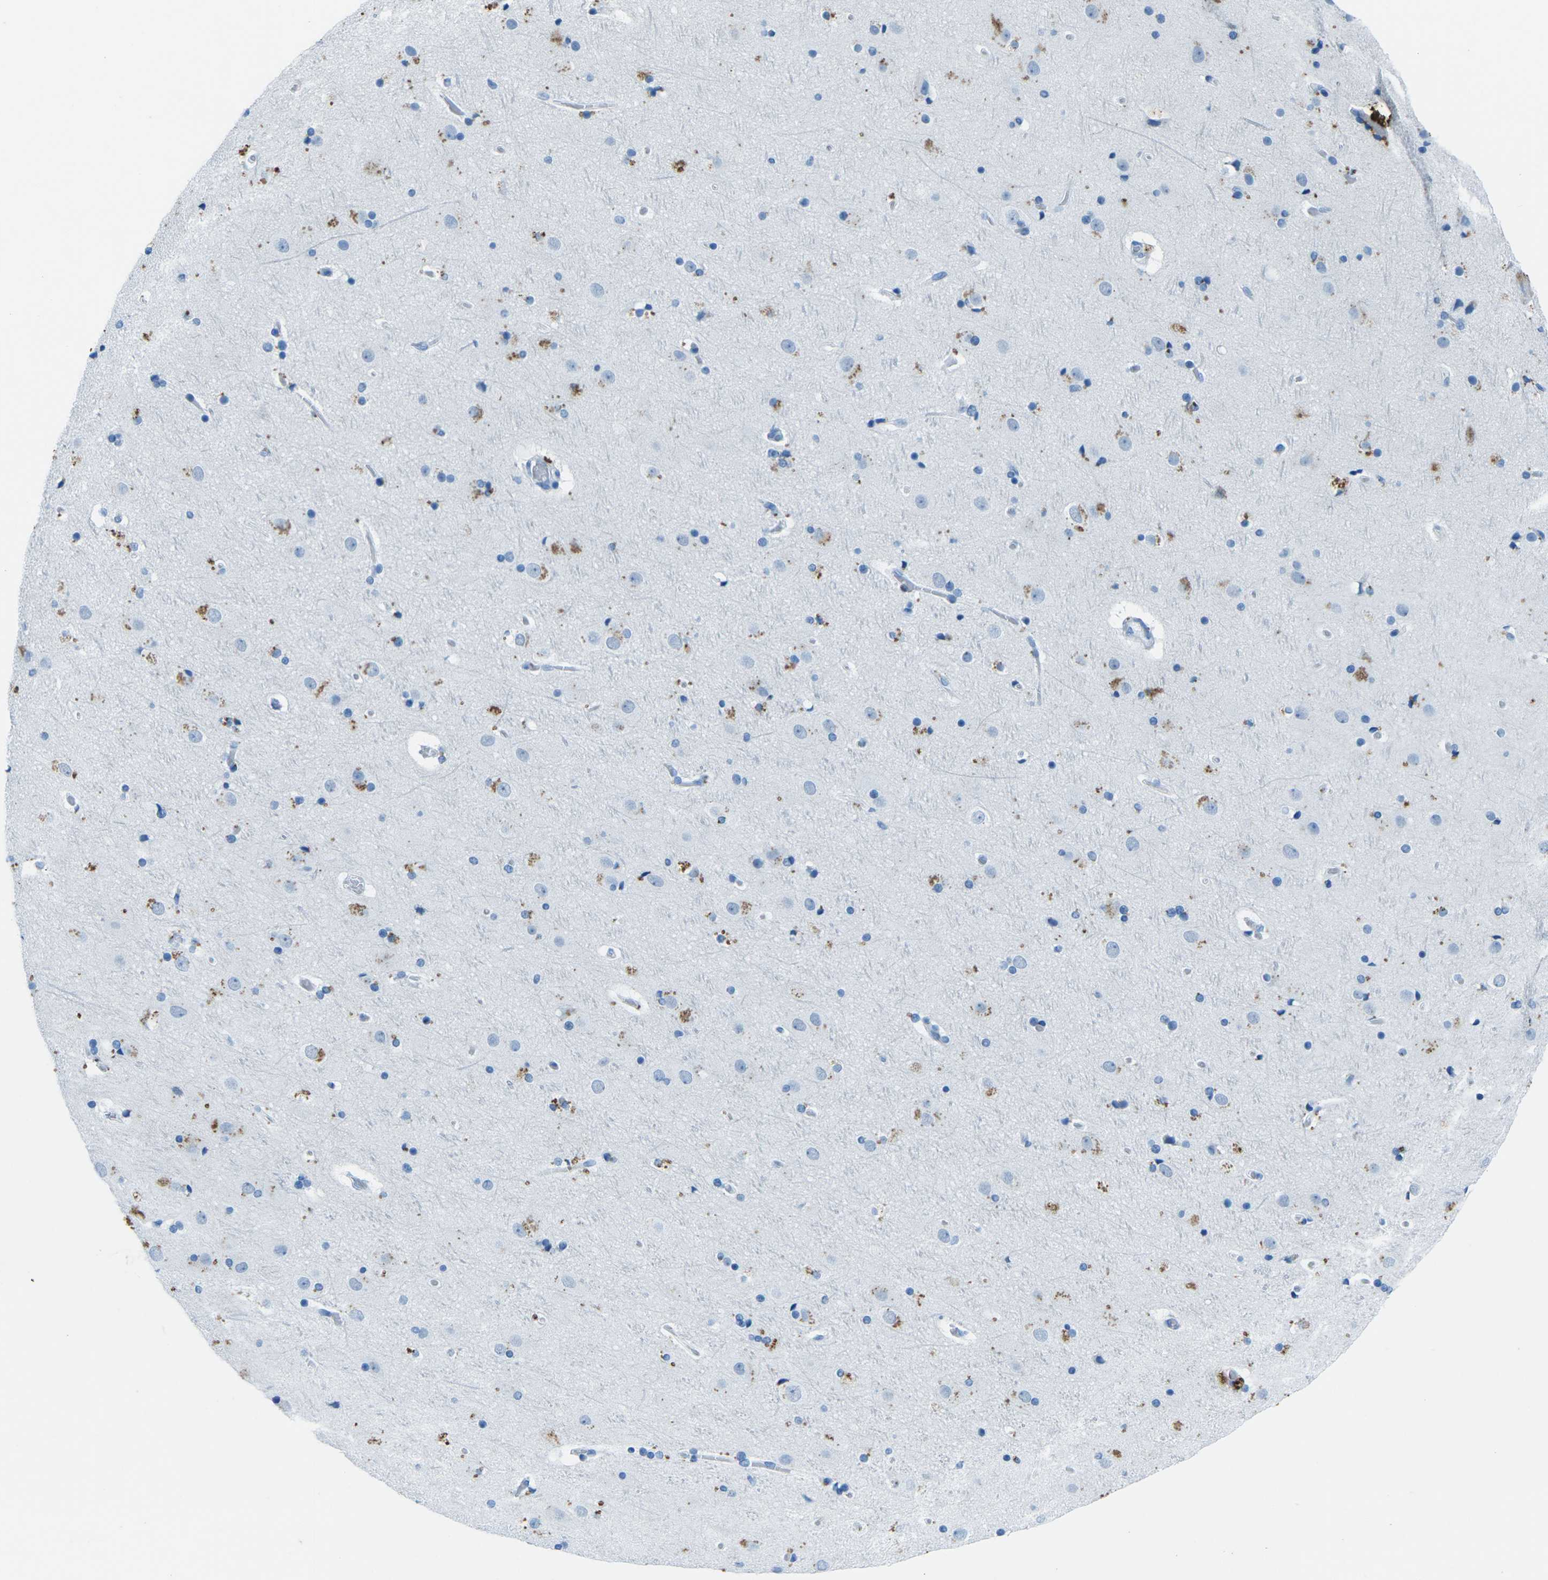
{"staining": {"intensity": "negative", "quantity": "none", "location": "none"}, "tissue": "cerebral cortex", "cell_type": "Endothelial cells", "image_type": "normal", "snomed": [{"axis": "morphology", "description": "Normal tissue, NOS"}, {"axis": "topography", "description": "Cerebral cortex"}], "caption": "The IHC image has no significant staining in endothelial cells of cerebral cortex.", "gene": "MYH8", "patient": {"sex": "male", "age": 57}}